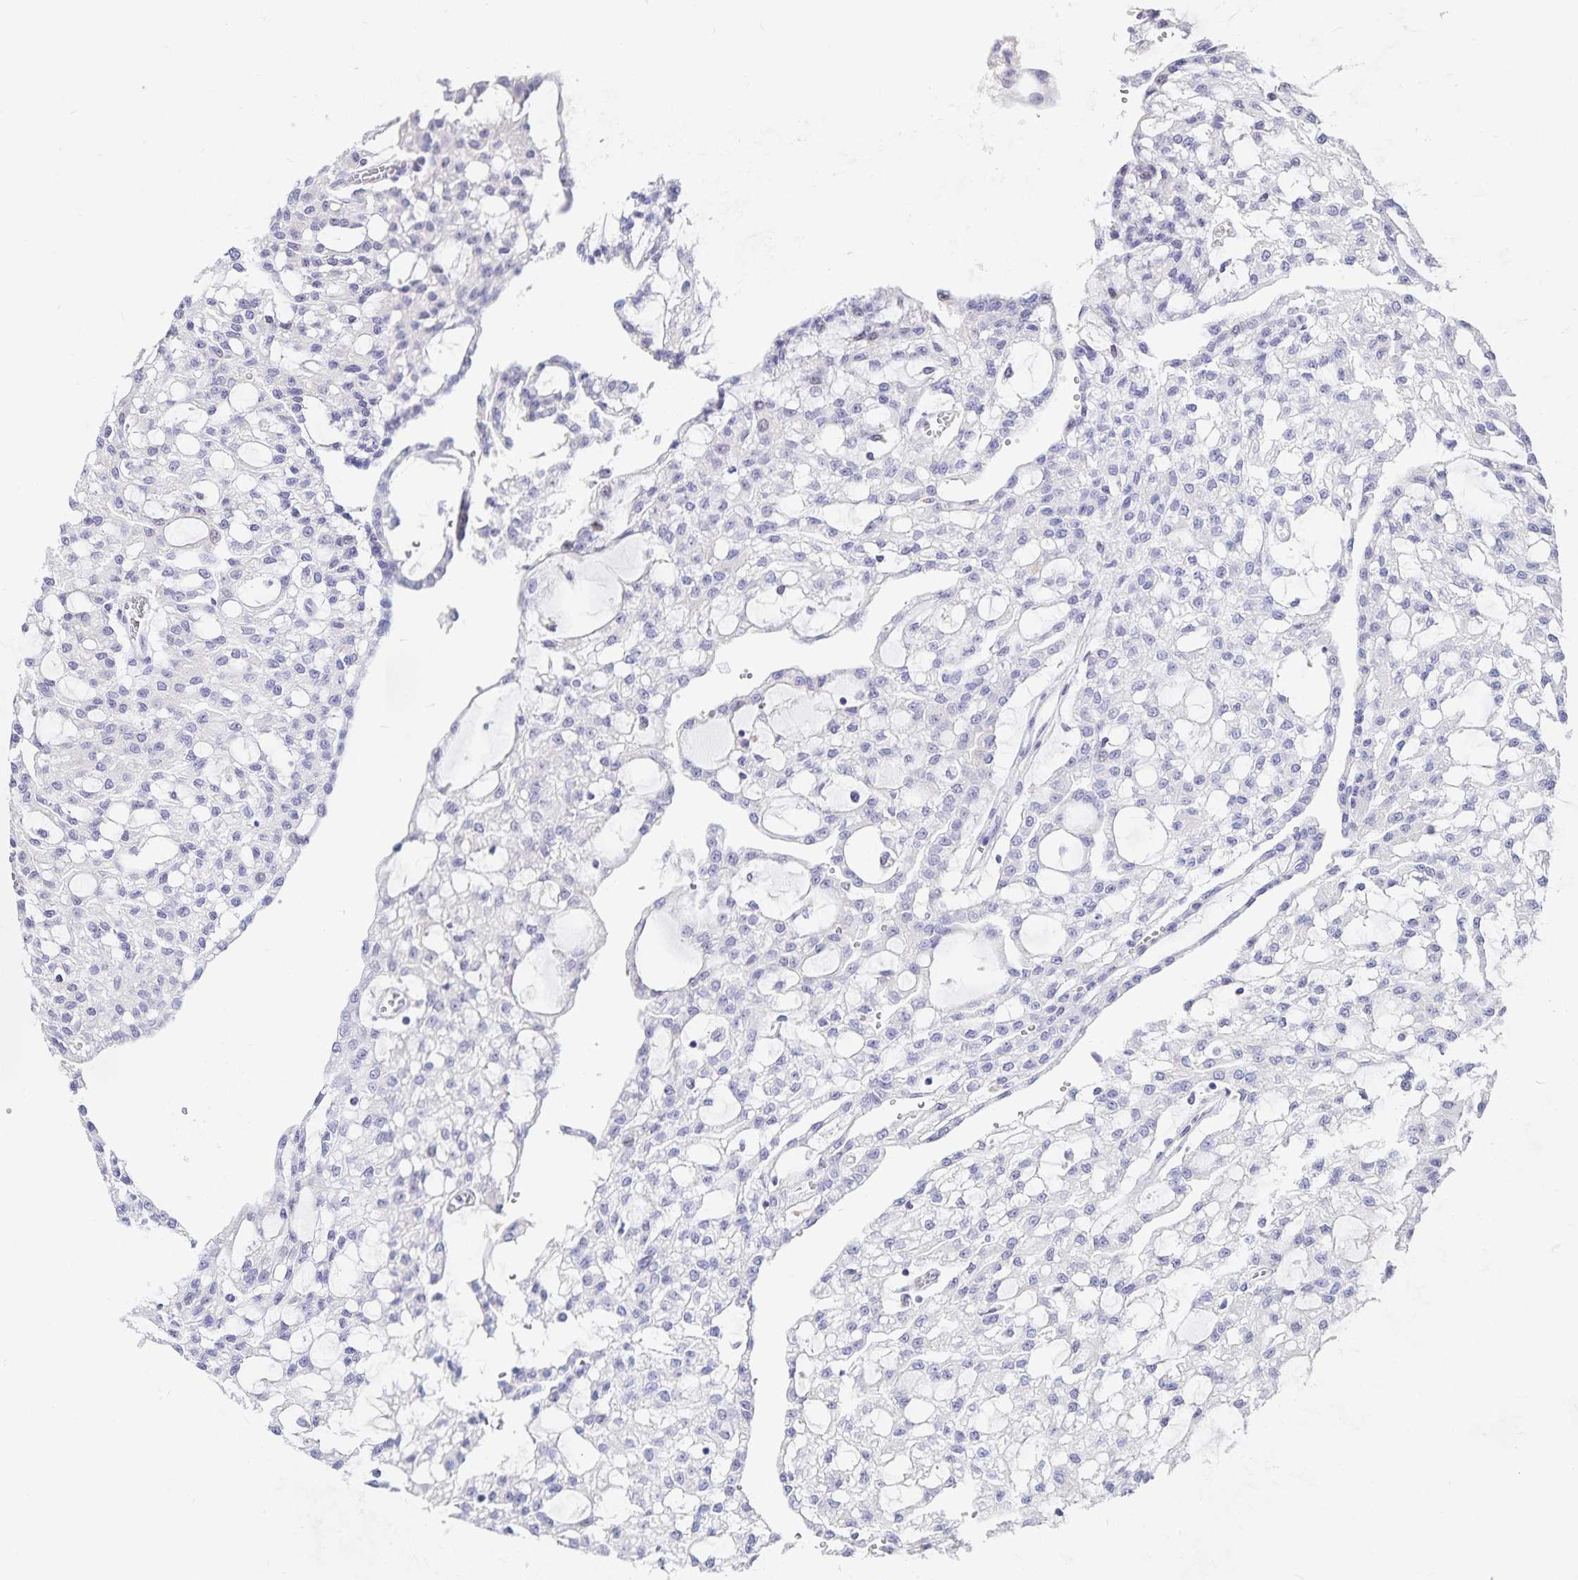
{"staining": {"intensity": "negative", "quantity": "none", "location": "none"}, "tissue": "renal cancer", "cell_type": "Tumor cells", "image_type": "cancer", "snomed": [{"axis": "morphology", "description": "Adenocarcinoma, NOS"}, {"axis": "topography", "description": "Kidney"}], "caption": "A micrograph of human adenocarcinoma (renal) is negative for staining in tumor cells.", "gene": "KBTBD13", "patient": {"sex": "male", "age": 63}}